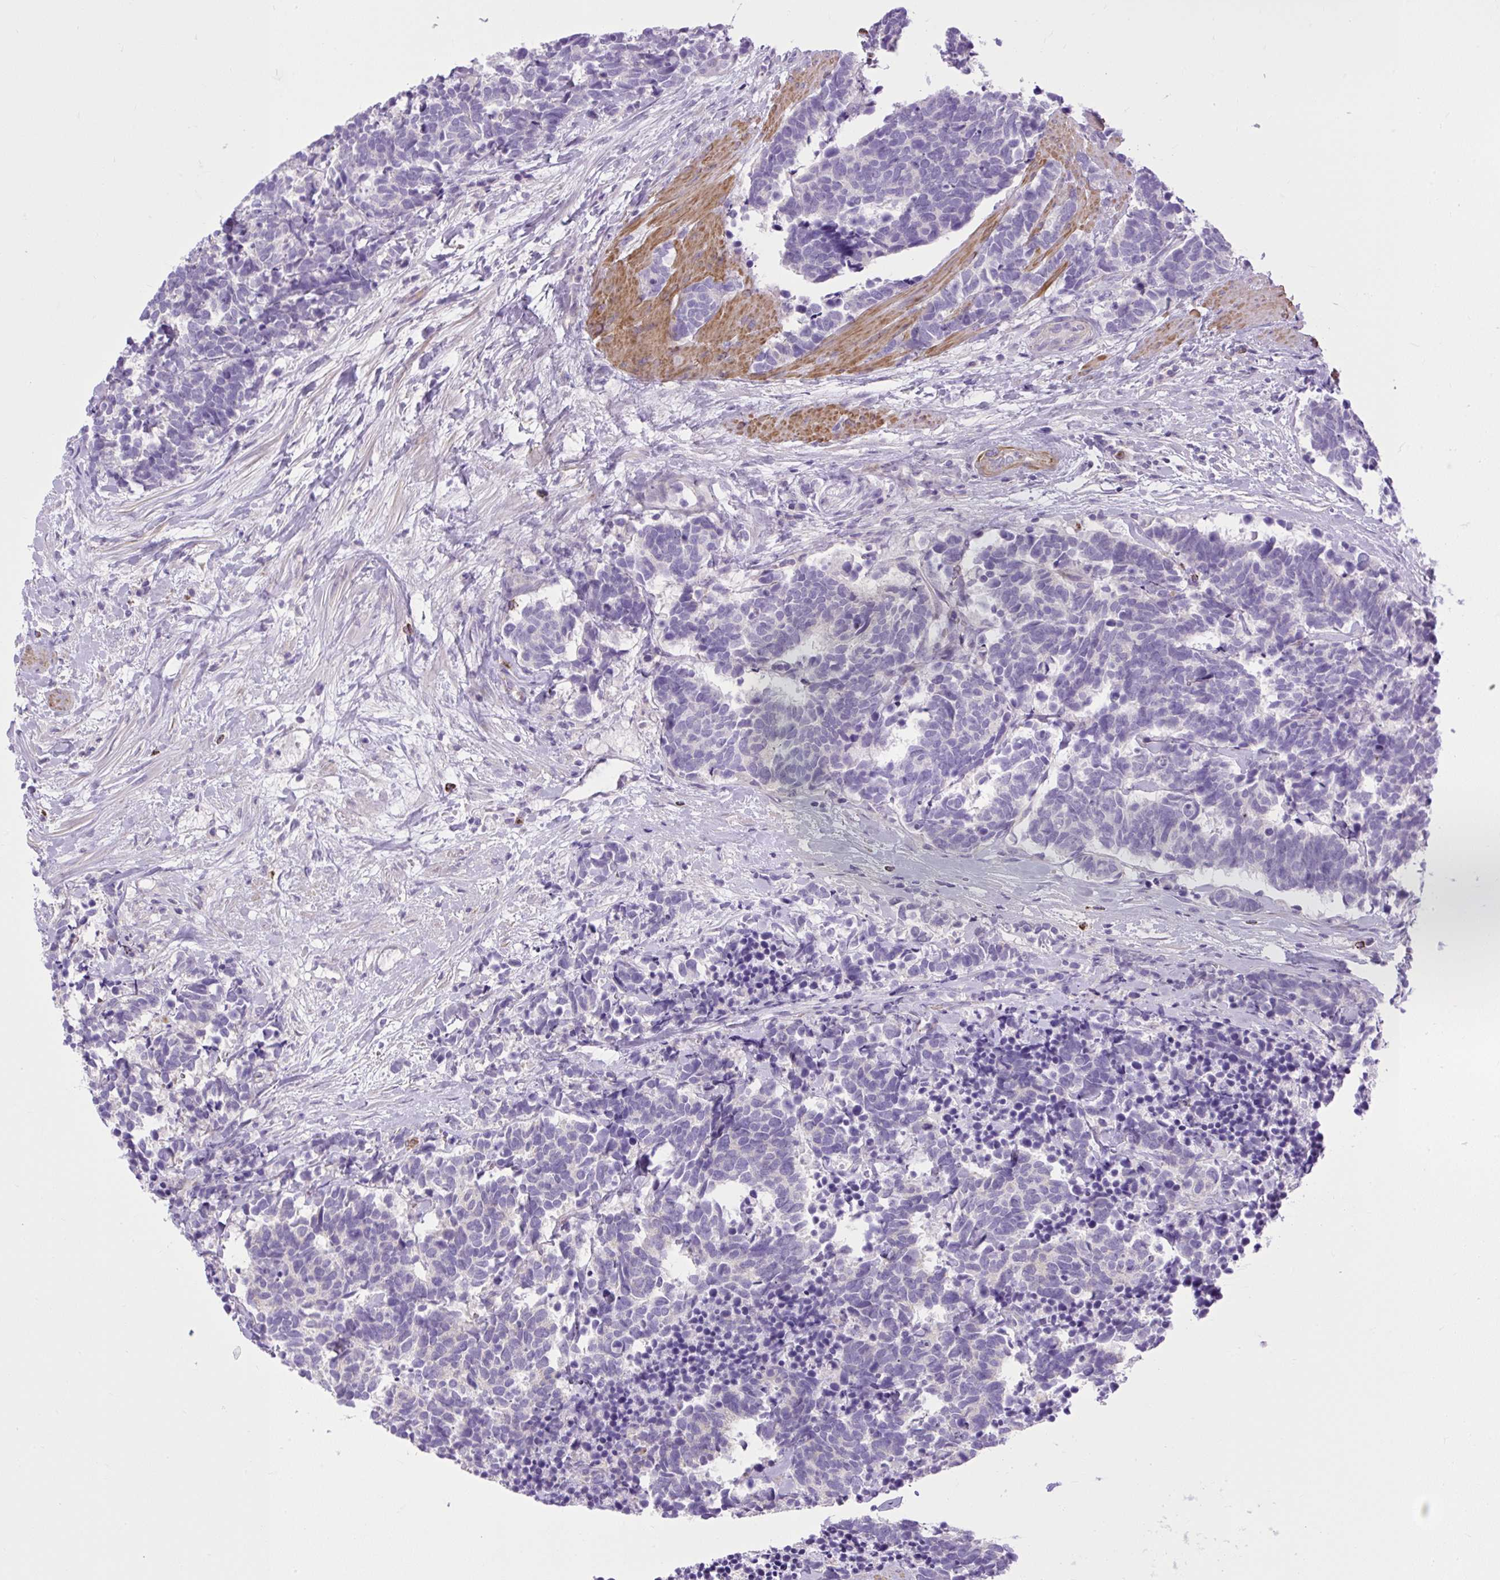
{"staining": {"intensity": "negative", "quantity": "none", "location": "none"}, "tissue": "carcinoid", "cell_type": "Tumor cells", "image_type": "cancer", "snomed": [{"axis": "morphology", "description": "Carcinoma, NOS"}, {"axis": "morphology", "description": "Carcinoid, malignant, NOS"}, {"axis": "topography", "description": "Prostate"}], "caption": "This photomicrograph is of carcinoid stained with immunohistochemistry to label a protein in brown with the nuclei are counter-stained blue. There is no staining in tumor cells.", "gene": "VWA7", "patient": {"sex": "male", "age": 57}}